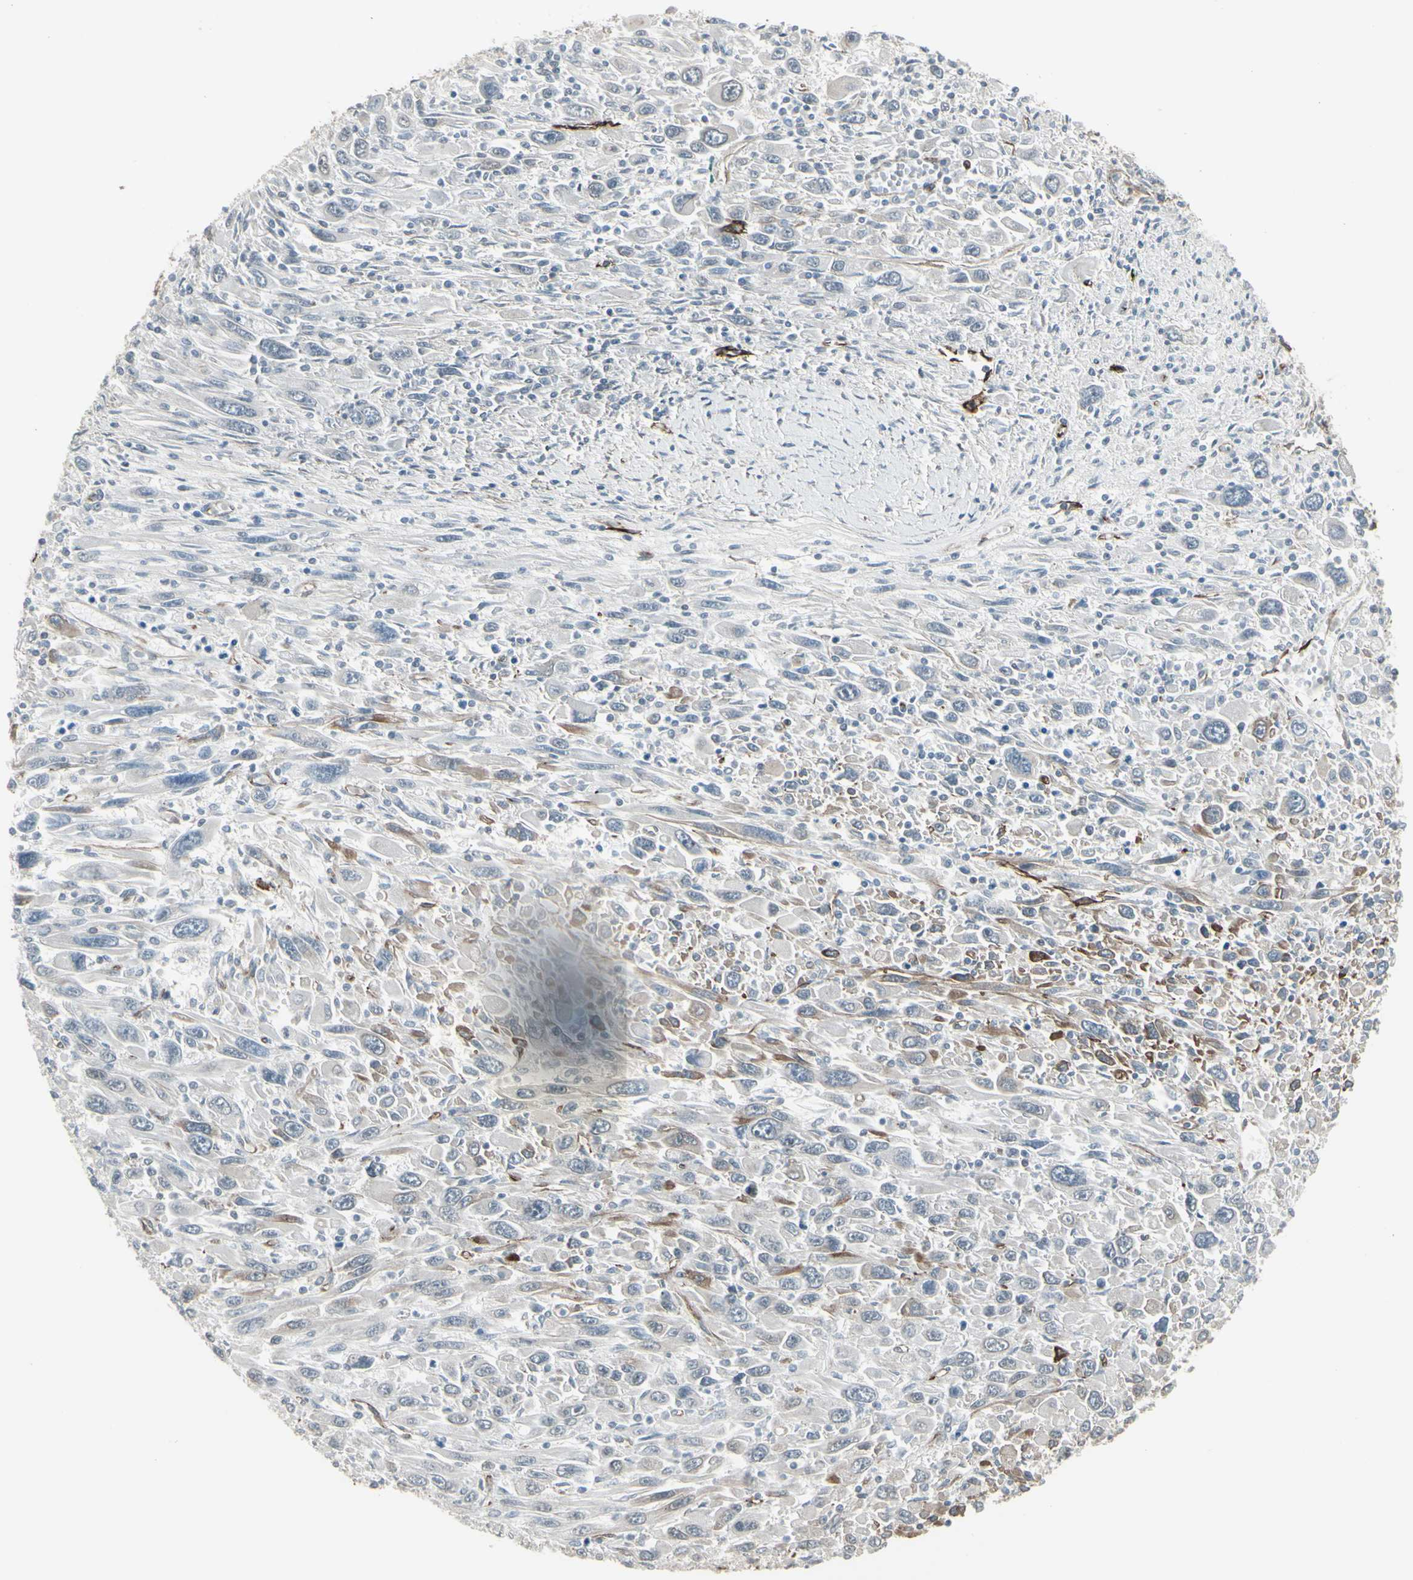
{"staining": {"intensity": "negative", "quantity": "none", "location": "none"}, "tissue": "melanoma", "cell_type": "Tumor cells", "image_type": "cancer", "snomed": [{"axis": "morphology", "description": "Malignant melanoma, Metastatic site"}, {"axis": "topography", "description": "Skin"}], "caption": "Tumor cells show no significant expression in melanoma.", "gene": "DTX3L", "patient": {"sex": "female", "age": 56}}